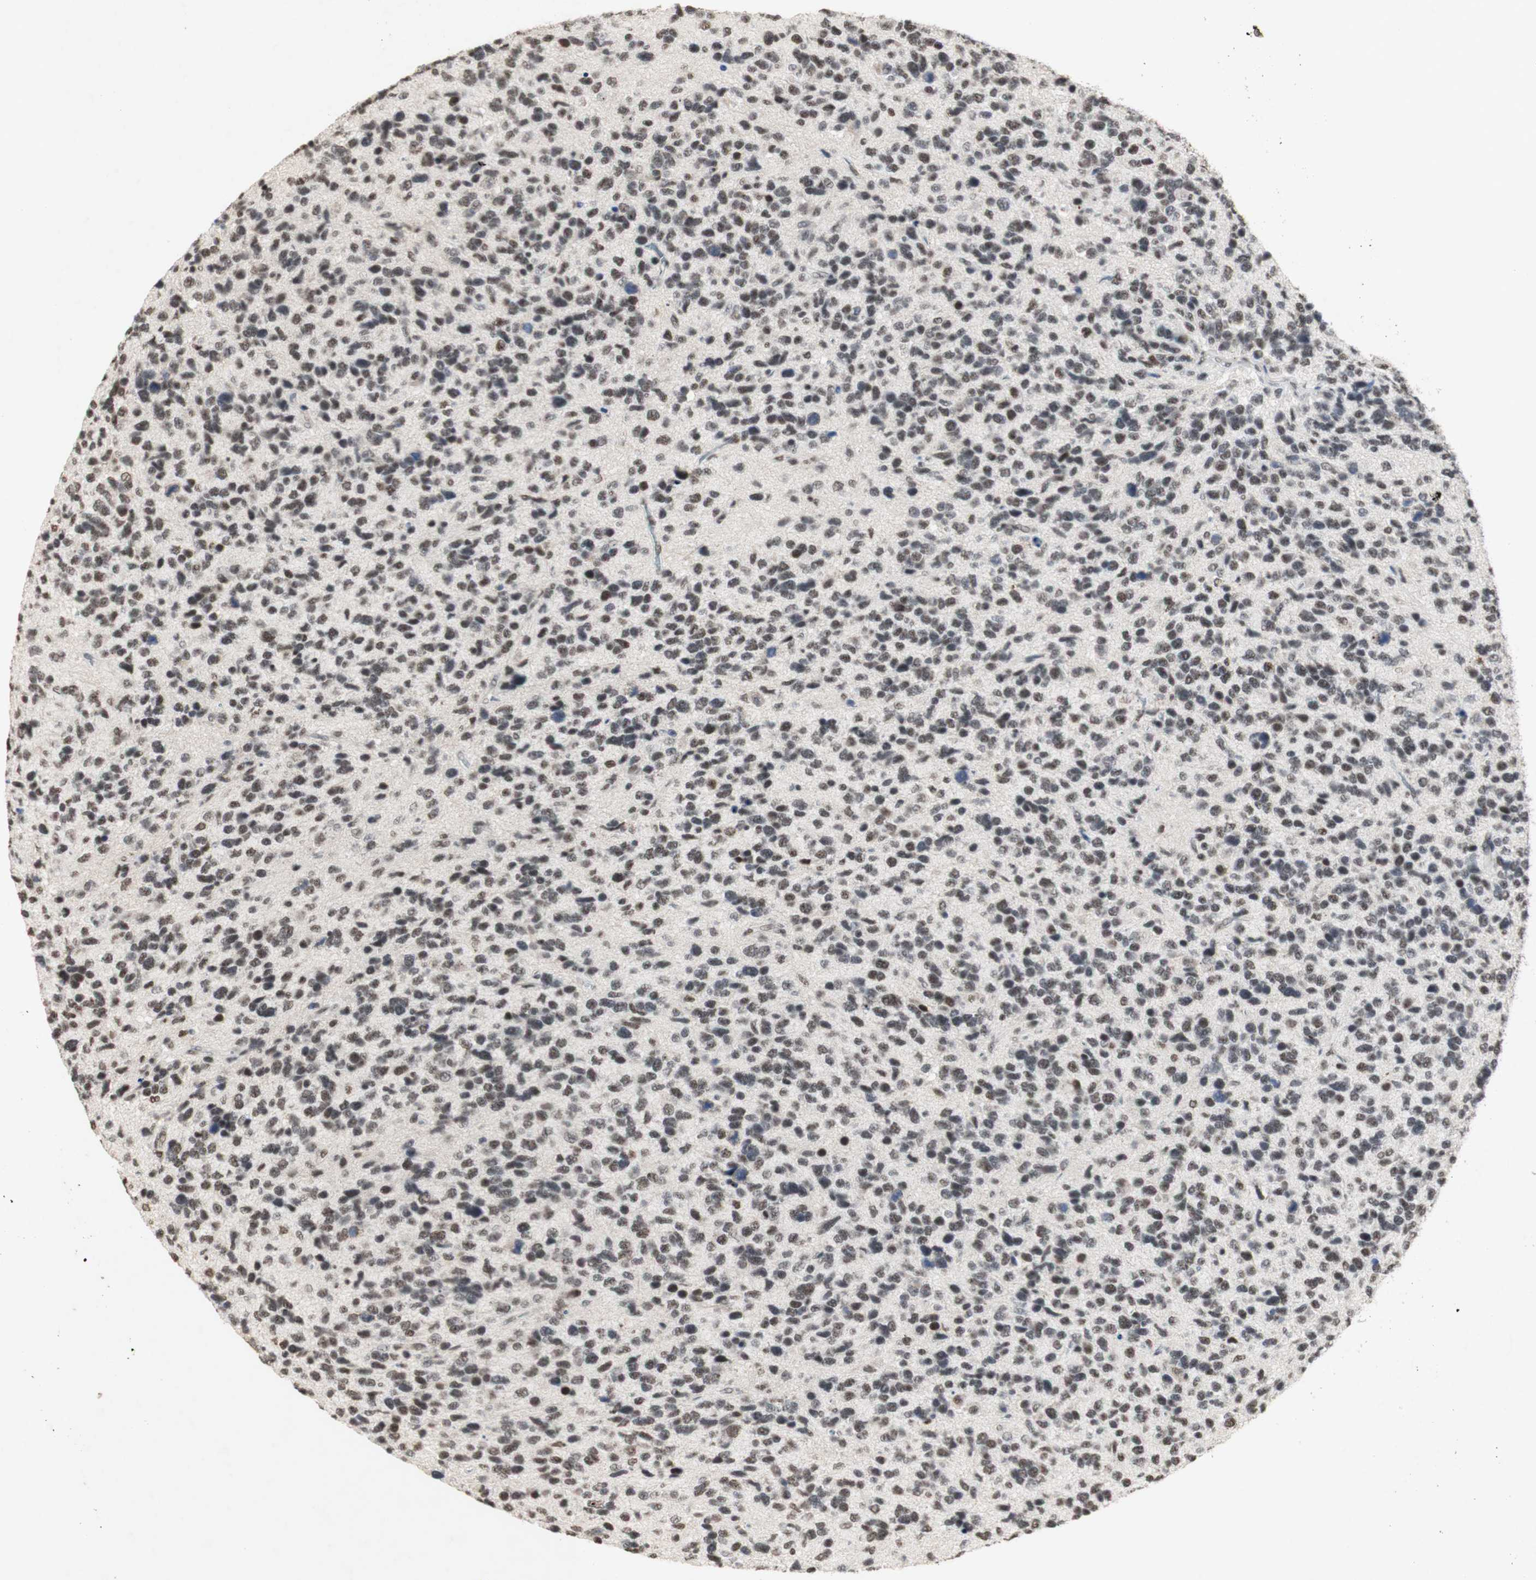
{"staining": {"intensity": "moderate", "quantity": ">75%", "location": "nuclear"}, "tissue": "glioma", "cell_type": "Tumor cells", "image_type": "cancer", "snomed": [{"axis": "morphology", "description": "Glioma, malignant, High grade"}, {"axis": "topography", "description": "Brain"}], "caption": "The micrograph exhibits a brown stain indicating the presence of a protein in the nuclear of tumor cells in glioma.", "gene": "SNRPB", "patient": {"sex": "female", "age": 58}}